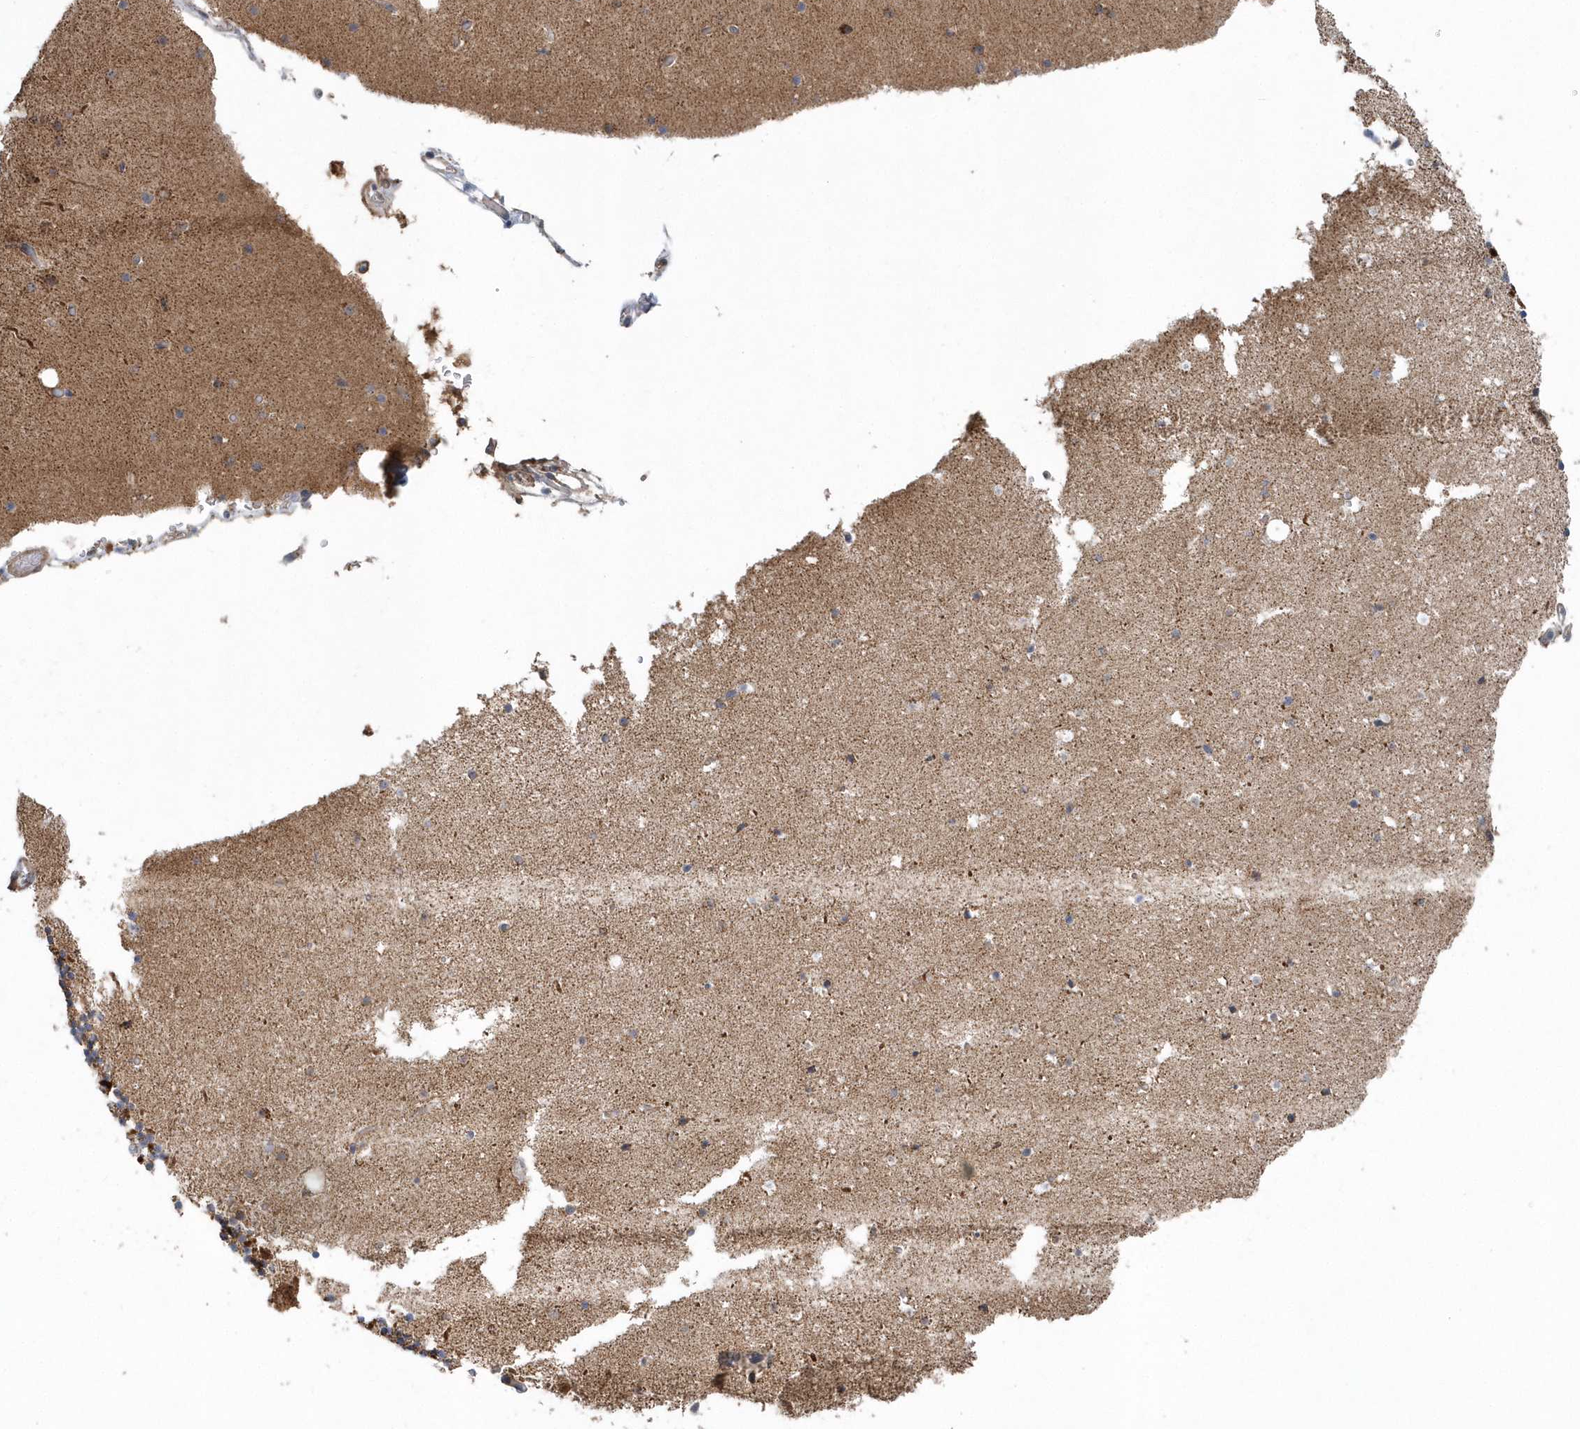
{"staining": {"intensity": "moderate", "quantity": ">75%", "location": "cytoplasmic/membranous"}, "tissue": "cerebellum", "cell_type": "Cells in granular layer", "image_type": "normal", "snomed": [{"axis": "morphology", "description": "Normal tissue, NOS"}, {"axis": "topography", "description": "Cerebellum"}], "caption": "Human cerebellum stained with a brown dye displays moderate cytoplasmic/membranous positive expression in approximately >75% of cells in granular layer.", "gene": "PPP1R7", "patient": {"sex": "male", "age": 57}}